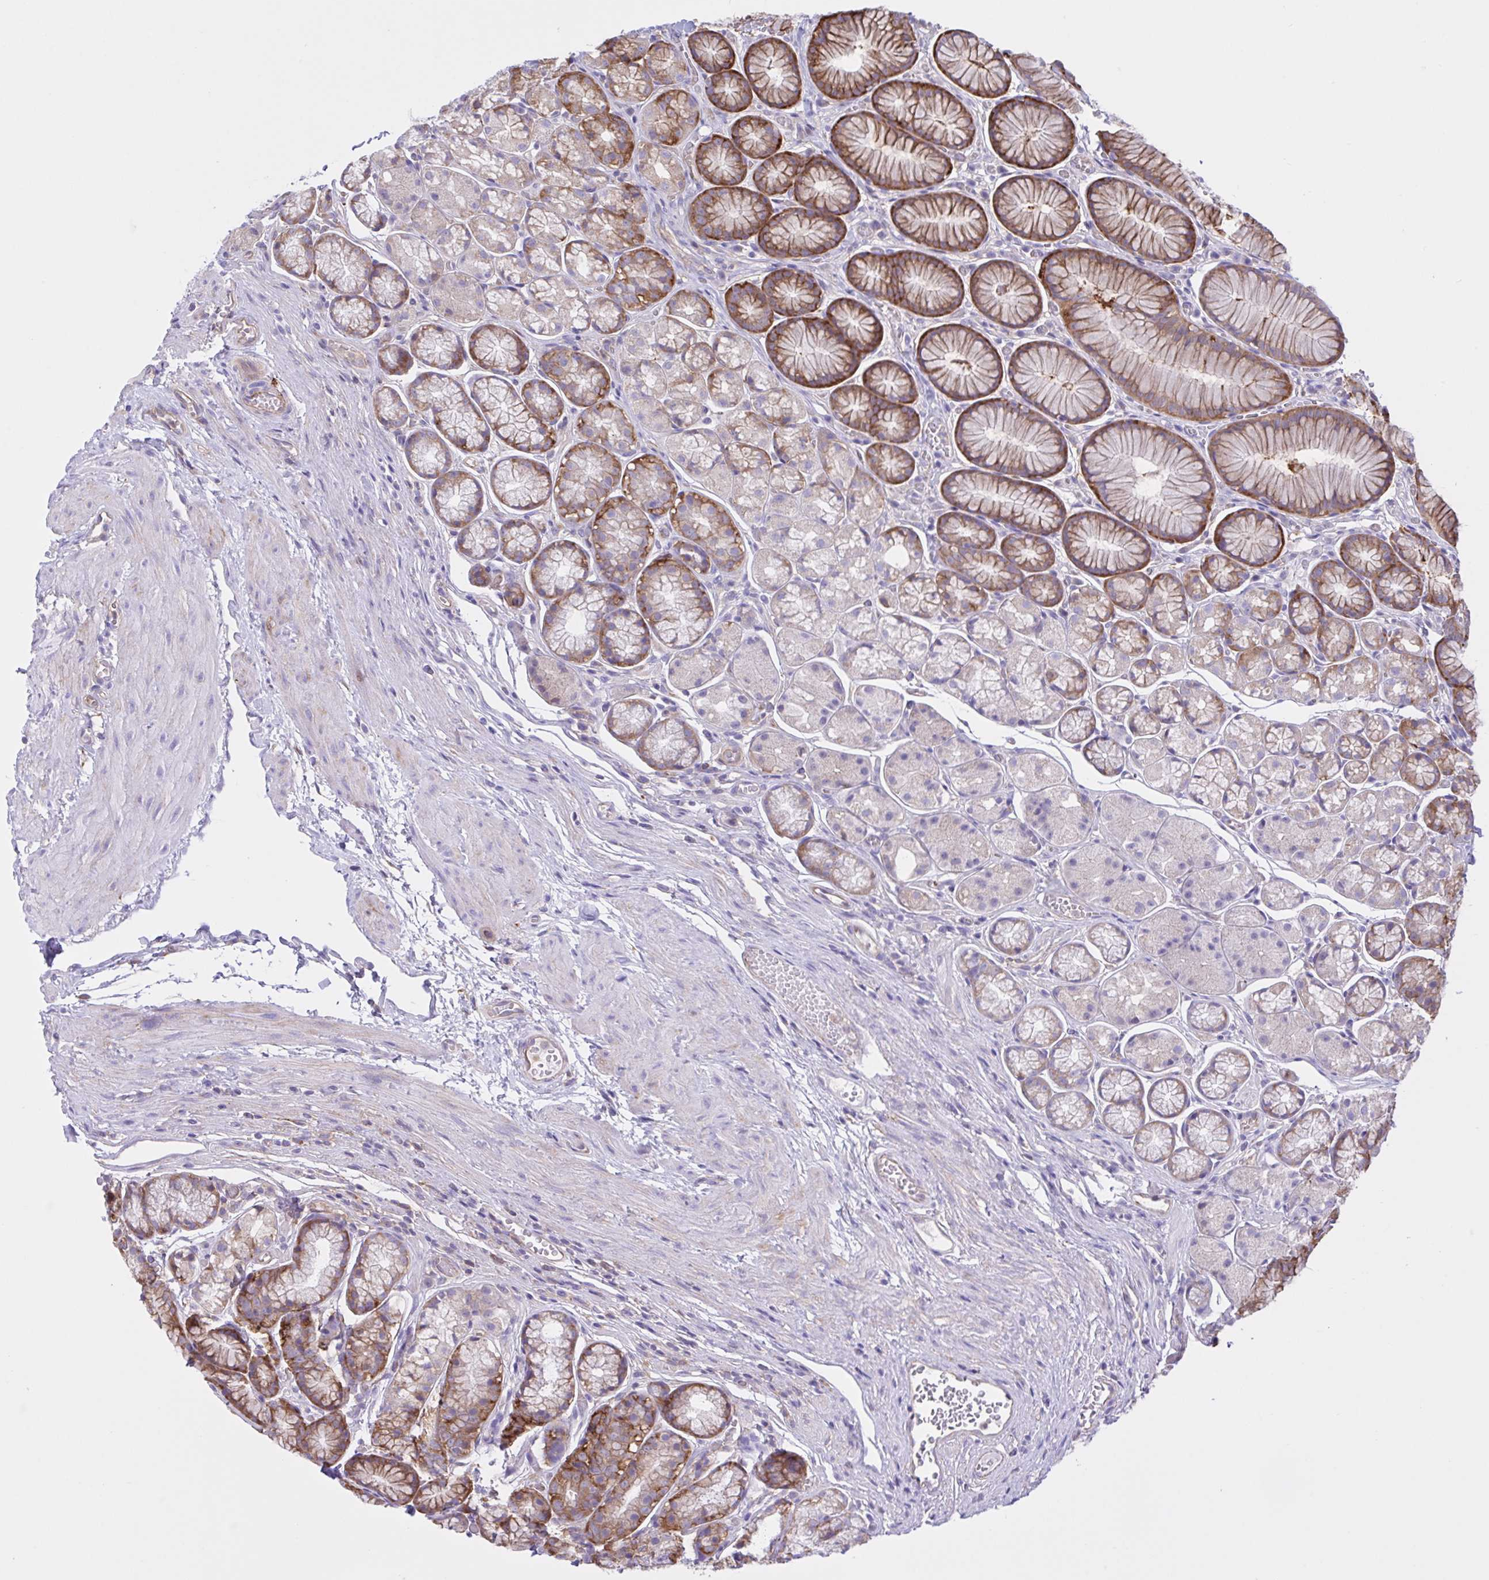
{"staining": {"intensity": "strong", "quantity": "25%-75%", "location": "cytoplasmic/membranous"}, "tissue": "stomach", "cell_type": "Glandular cells", "image_type": "normal", "snomed": [{"axis": "morphology", "description": "Normal tissue, NOS"}, {"axis": "topography", "description": "Smooth muscle"}, {"axis": "topography", "description": "Stomach"}], "caption": "Protein expression analysis of normal human stomach reveals strong cytoplasmic/membranous positivity in approximately 25%-75% of glandular cells. (brown staining indicates protein expression, while blue staining denotes nuclei).", "gene": "OR51M1", "patient": {"sex": "male", "age": 70}}